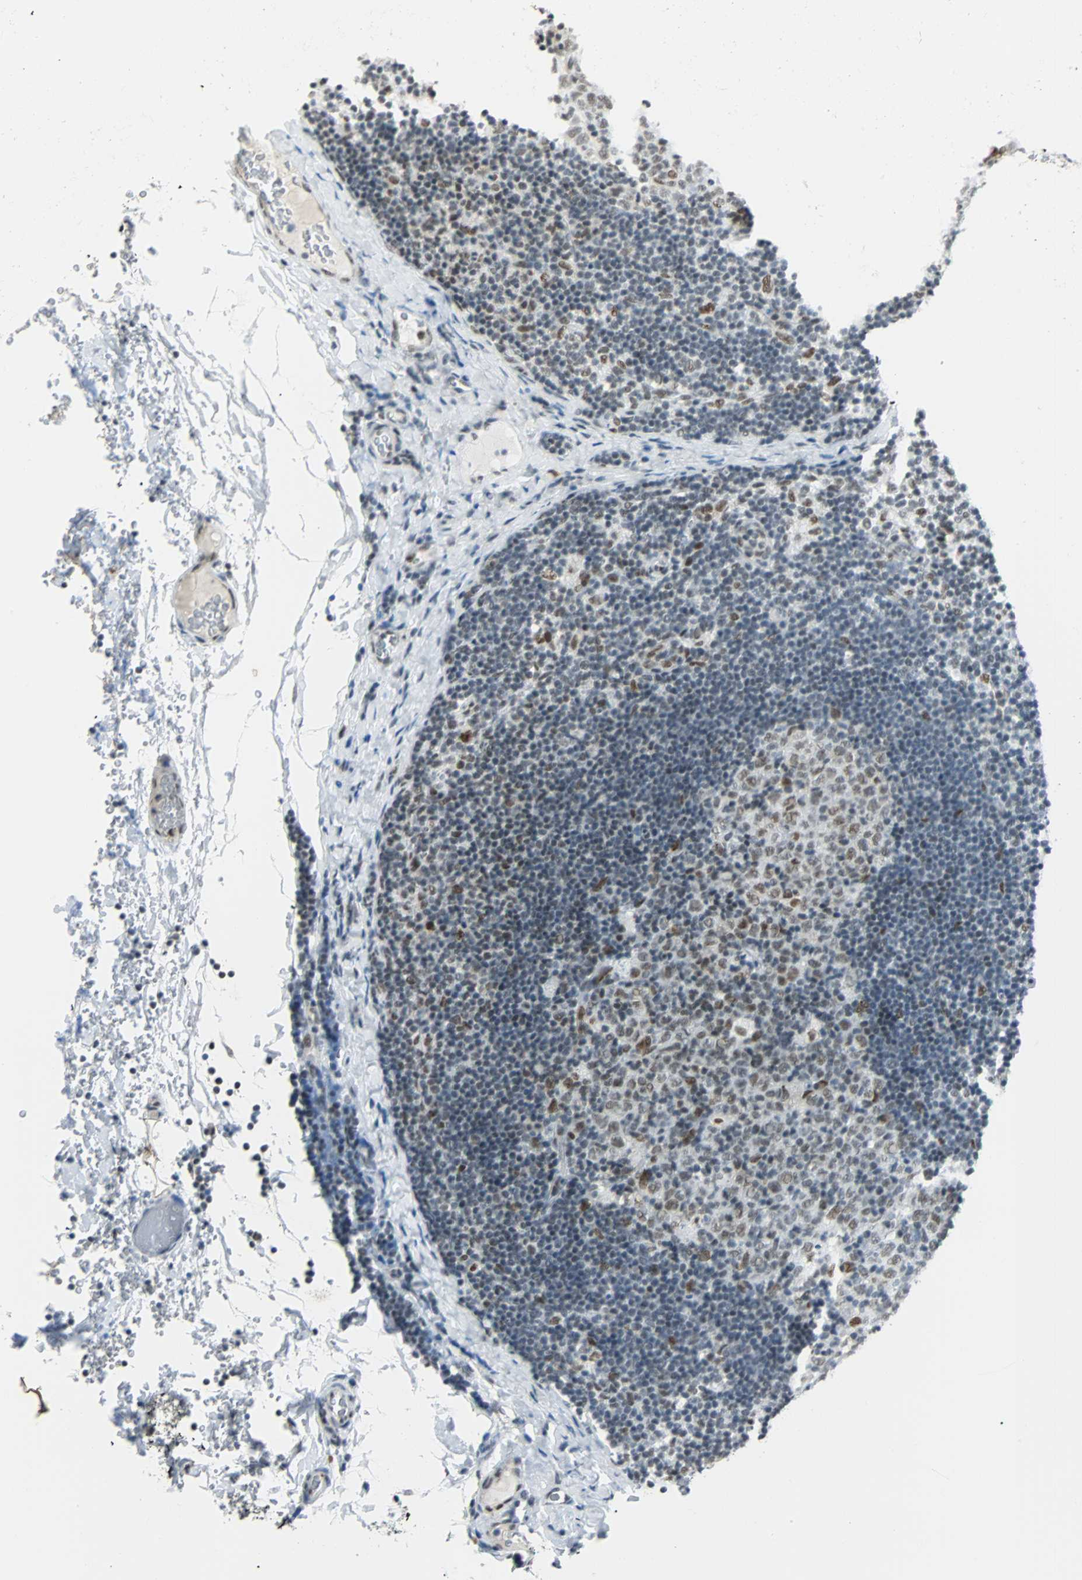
{"staining": {"intensity": "moderate", "quantity": "<25%", "location": "nuclear"}, "tissue": "lymph node", "cell_type": "Germinal center cells", "image_type": "normal", "snomed": [{"axis": "morphology", "description": "Normal tissue, NOS"}, {"axis": "topography", "description": "Lymph node"}], "caption": "This photomicrograph demonstrates unremarkable lymph node stained with immunohistochemistry (IHC) to label a protein in brown. The nuclear of germinal center cells show moderate positivity for the protein. Nuclei are counter-stained blue.", "gene": "NELFE", "patient": {"sex": "female", "age": 14}}